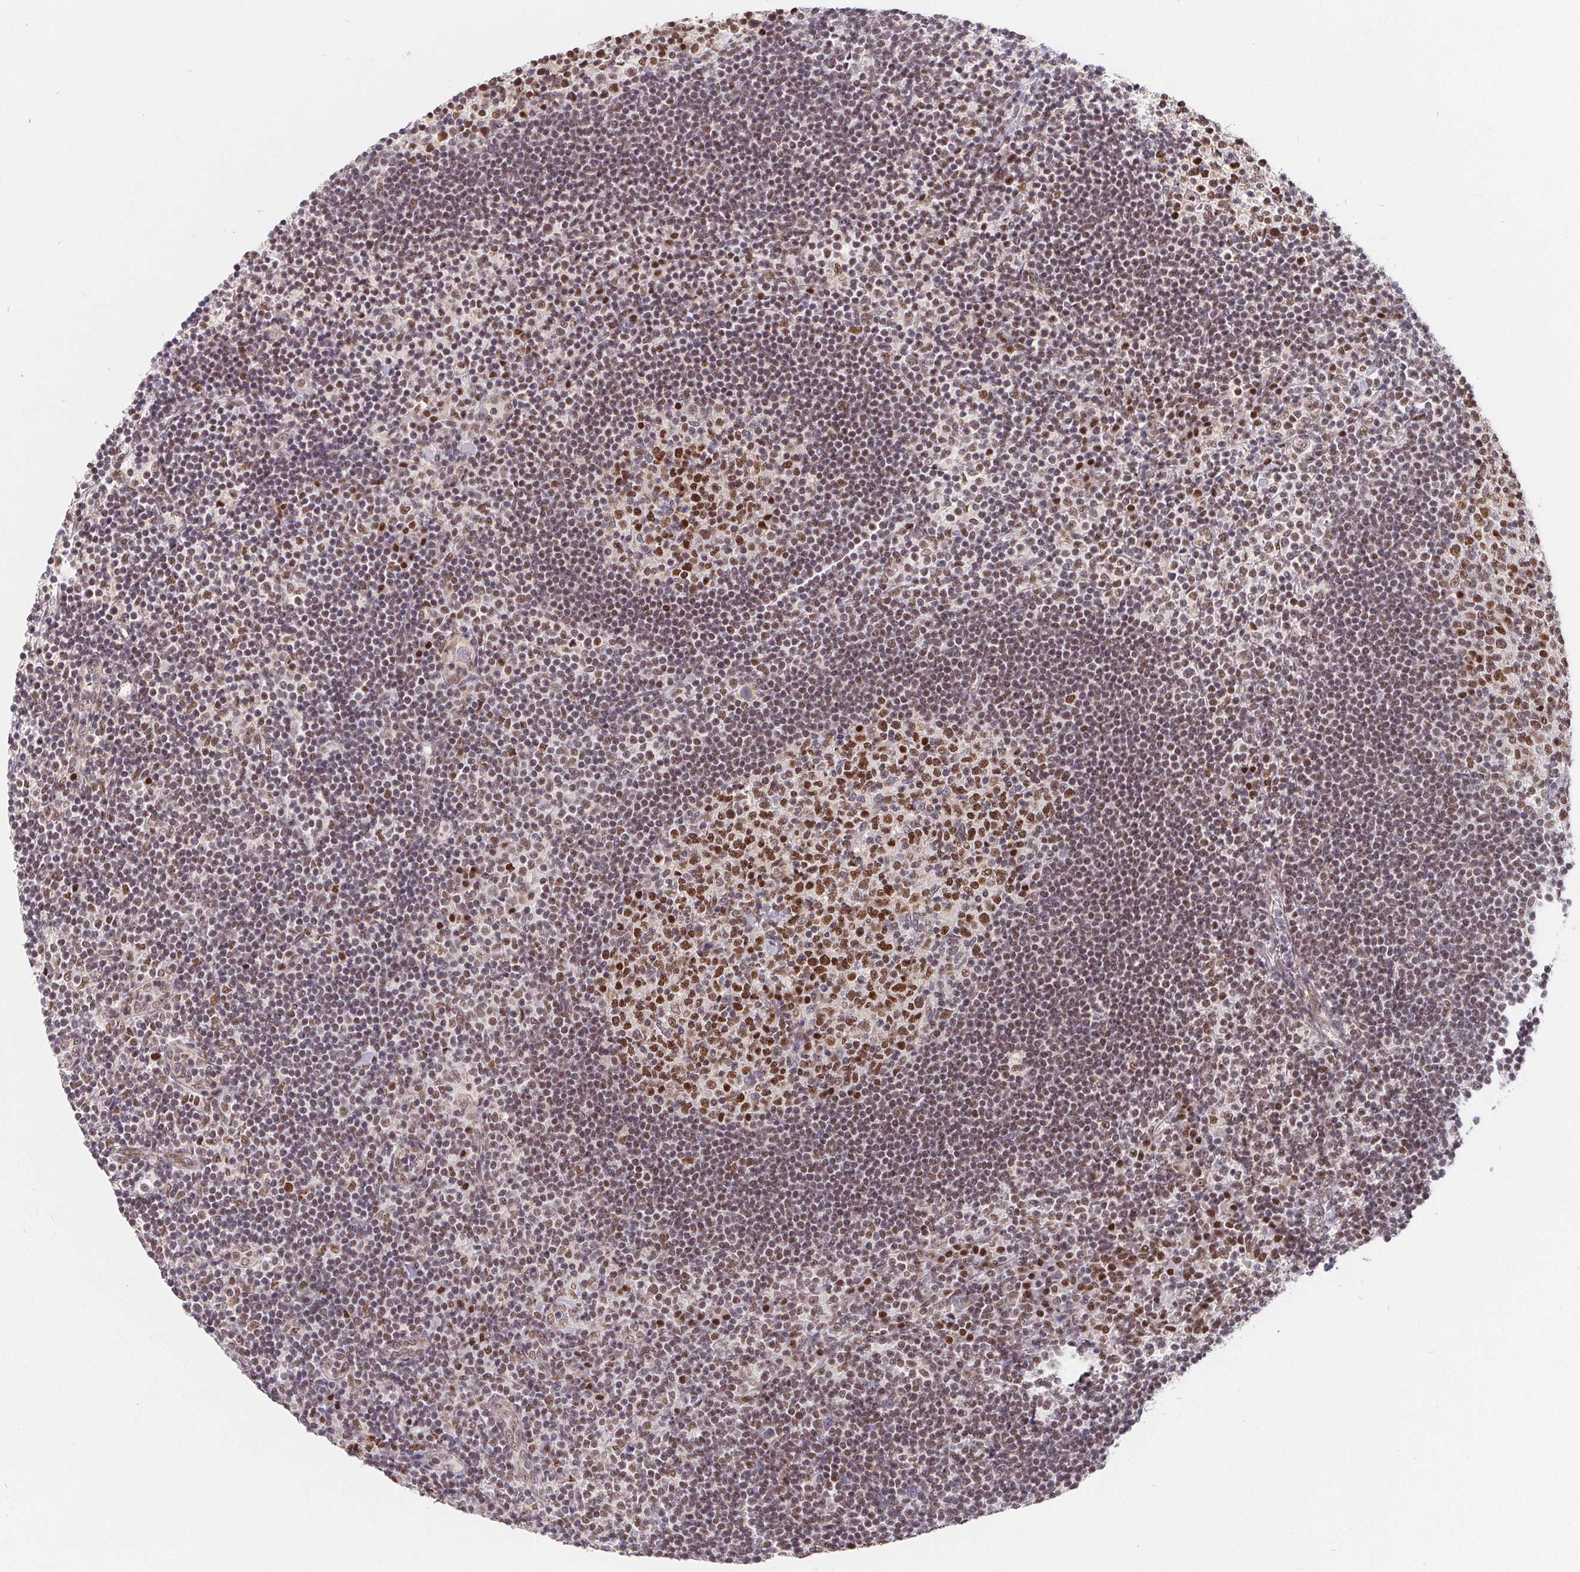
{"staining": {"intensity": "moderate", "quantity": ">75%", "location": "nuclear"}, "tissue": "tonsil", "cell_type": "Germinal center cells", "image_type": "normal", "snomed": [{"axis": "morphology", "description": "Normal tissue, NOS"}, {"axis": "topography", "description": "Tonsil"}], "caption": "Protein expression analysis of normal tonsil exhibits moderate nuclear expression in approximately >75% of germinal center cells. (Stains: DAB (3,3'-diaminobenzidine) in brown, nuclei in blue, Microscopy: brightfield microscopy at high magnification).", "gene": "POU2F1", "patient": {"sex": "female", "age": 10}}